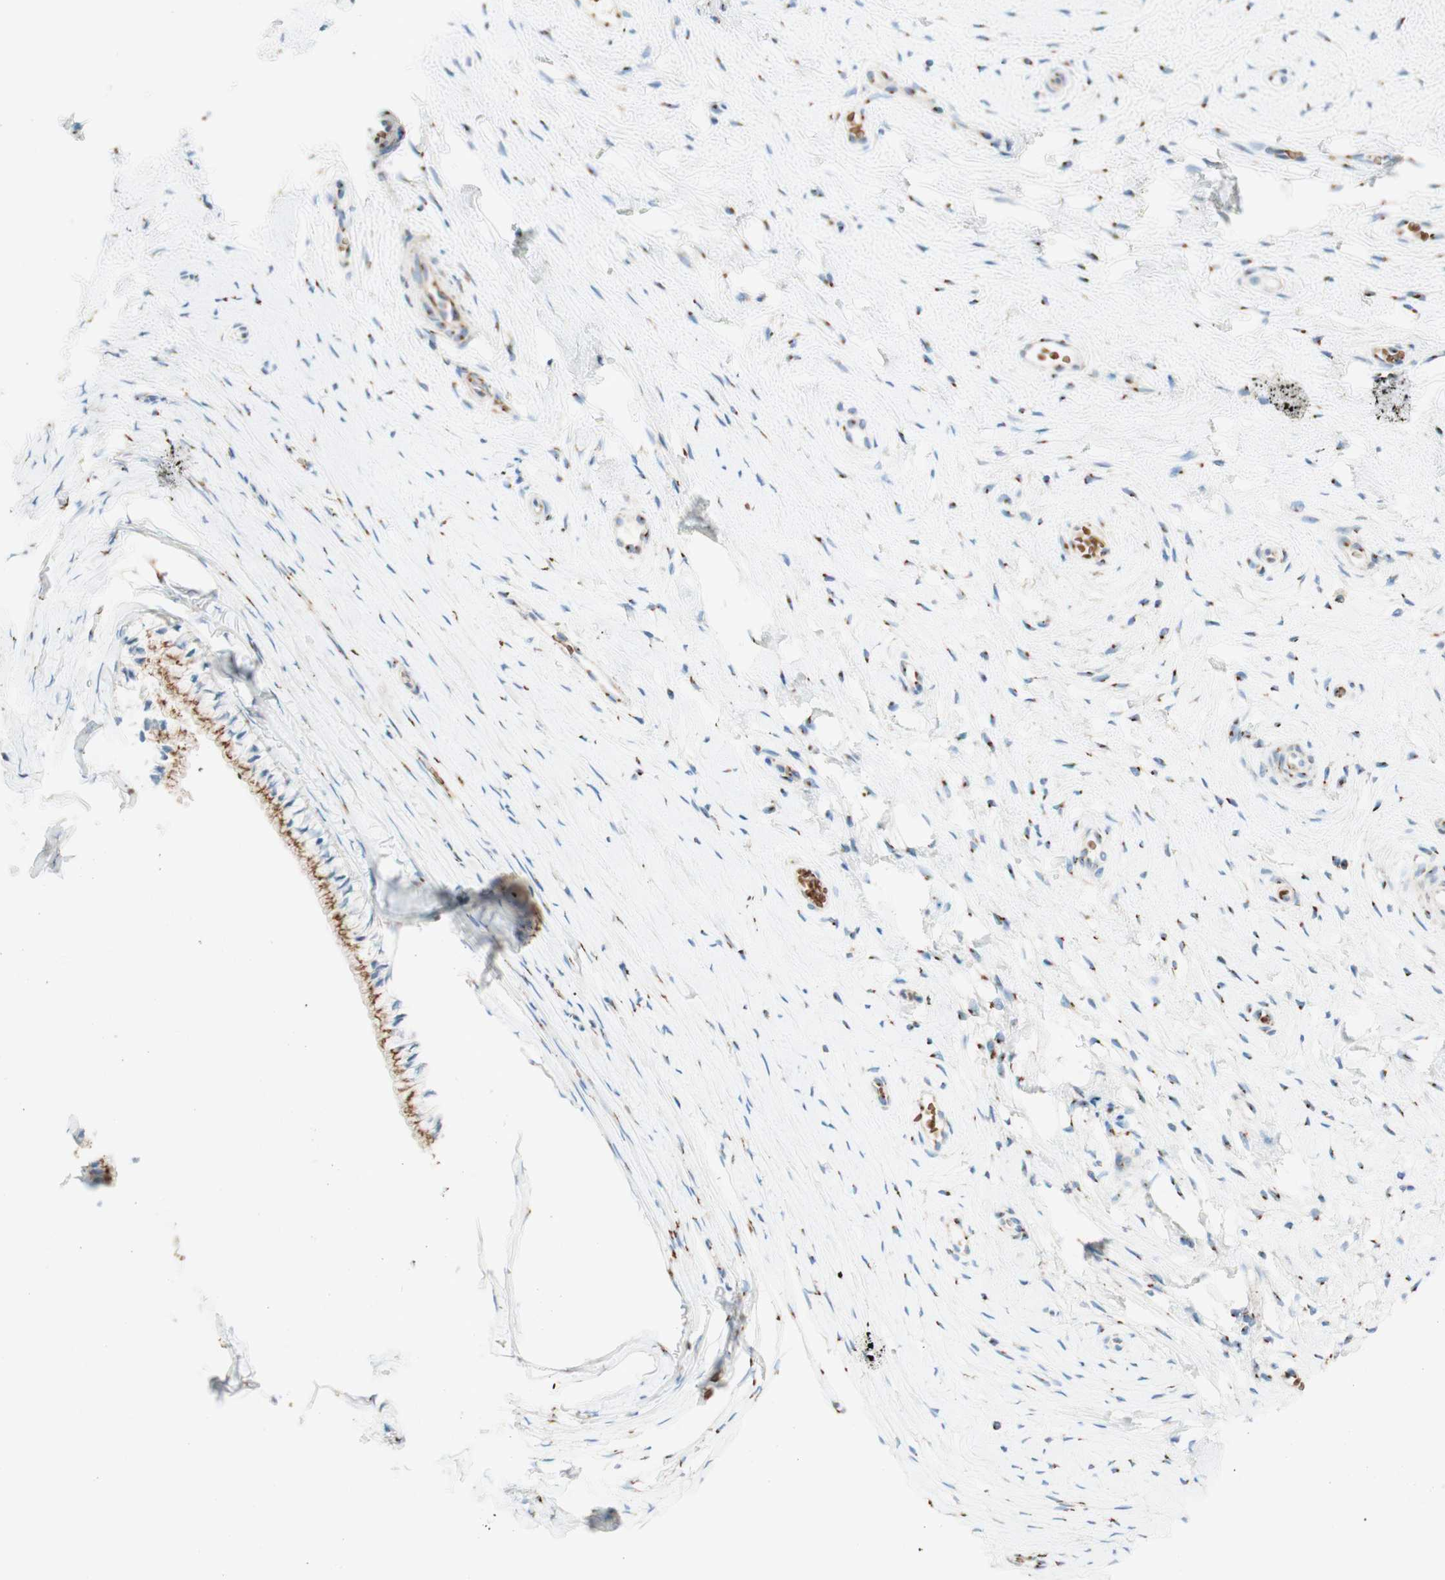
{"staining": {"intensity": "moderate", "quantity": ">75%", "location": "cytoplasmic/membranous"}, "tissue": "cervix", "cell_type": "Glandular cells", "image_type": "normal", "snomed": [{"axis": "morphology", "description": "Normal tissue, NOS"}, {"axis": "topography", "description": "Cervix"}], "caption": "Normal cervix was stained to show a protein in brown. There is medium levels of moderate cytoplasmic/membranous expression in approximately >75% of glandular cells. (Brightfield microscopy of DAB IHC at high magnification).", "gene": "GOLGB1", "patient": {"sex": "female", "age": 39}}